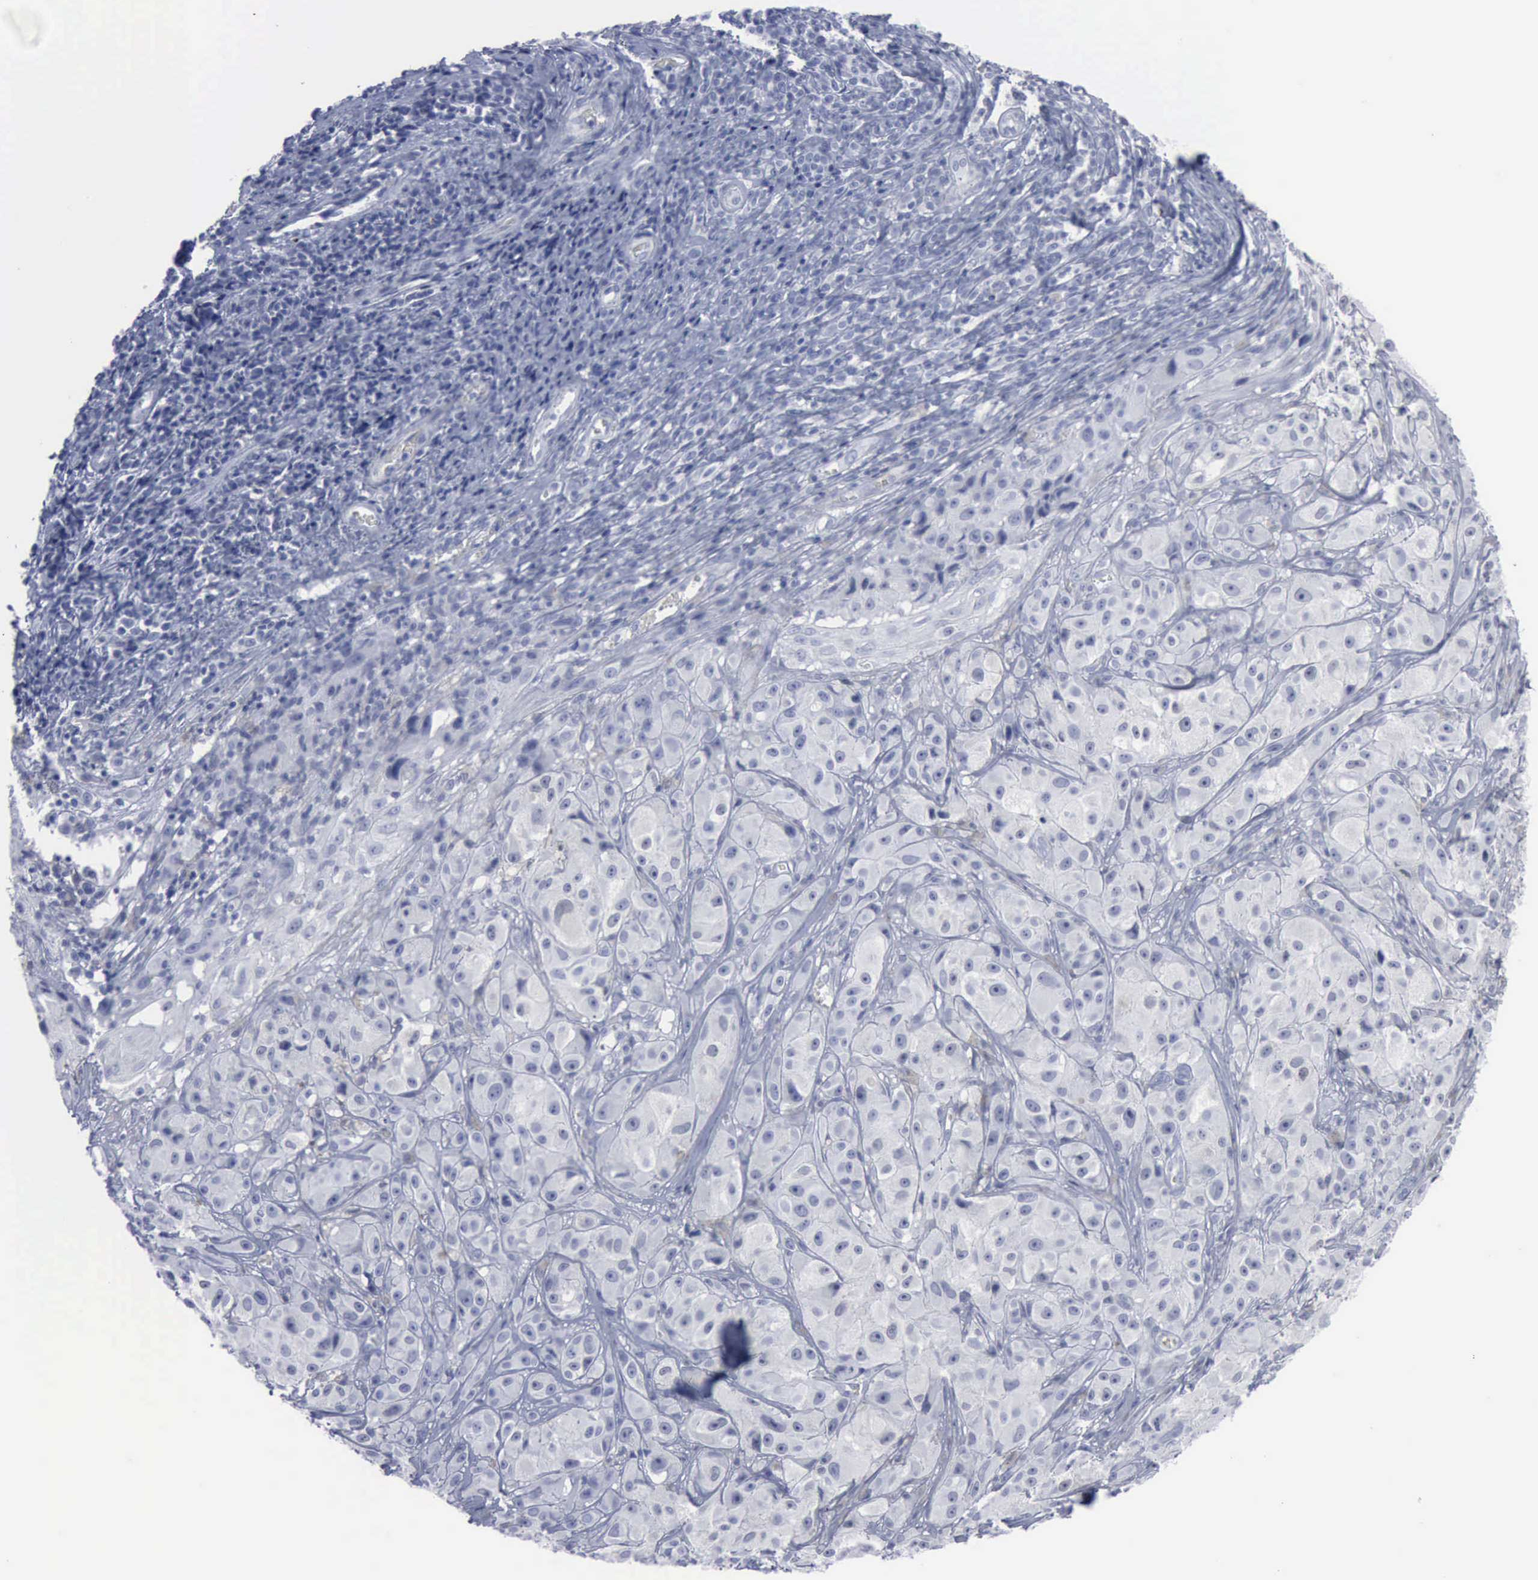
{"staining": {"intensity": "negative", "quantity": "none", "location": "none"}, "tissue": "melanoma", "cell_type": "Tumor cells", "image_type": "cancer", "snomed": [{"axis": "morphology", "description": "Malignant melanoma, NOS"}, {"axis": "topography", "description": "Skin"}], "caption": "Human malignant melanoma stained for a protein using immunohistochemistry exhibits no expression in tumor cells.", "gene": "VCAM1", "patient": {"sex": "male", "age": 56}}